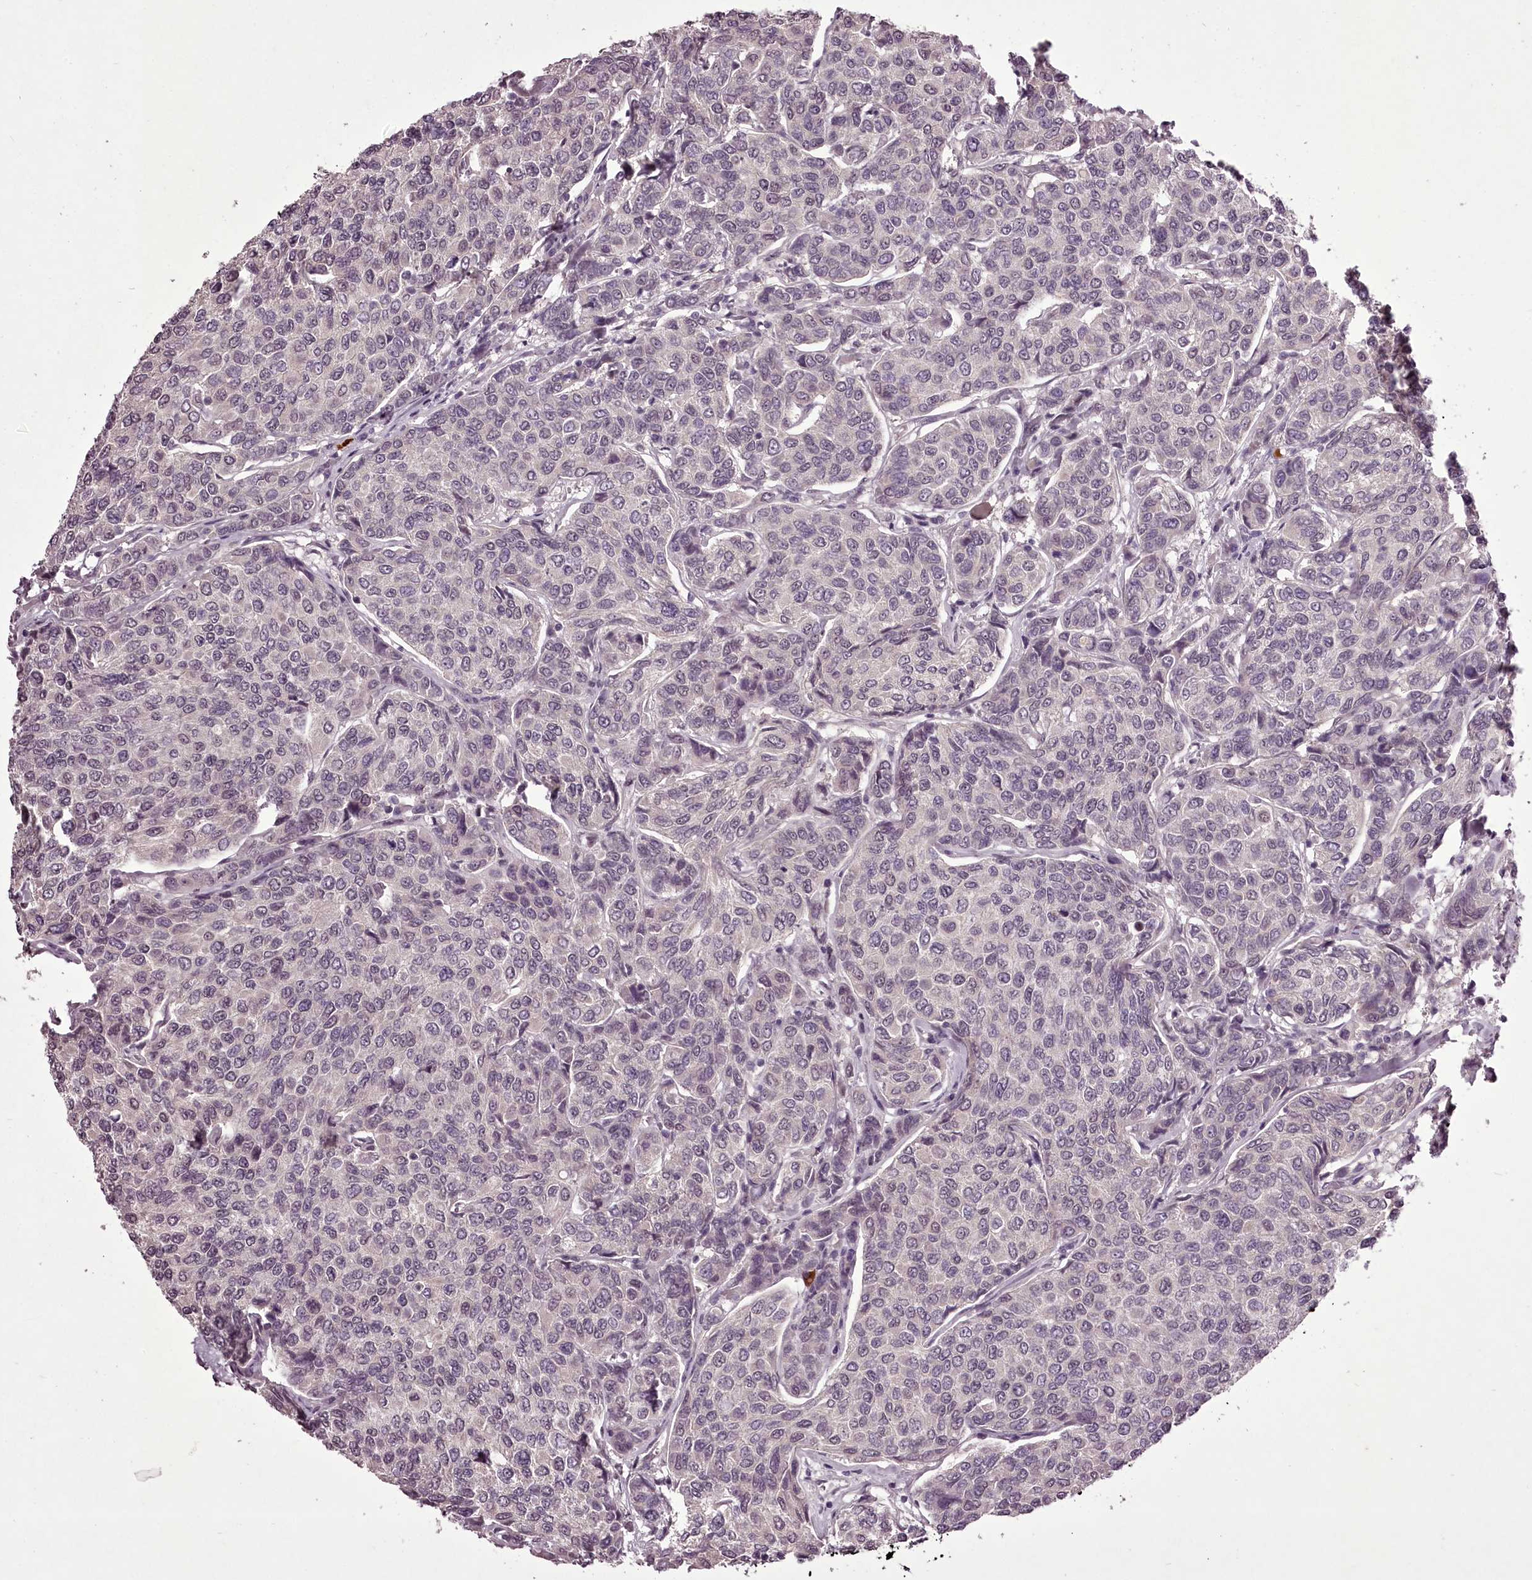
{"staining": {"intensity": "negative", "quantity": "none", "location": "none"}, "tissue": "breast cancer", "cell_type": "Tumor cells", "image_type": "cancer", "snomed": [{"axis": "morphology", "description": "Duct carcinoma"}, {"axis": "topography", "description": "Breast"}], "caption": "Immunohistochemical staining of breast infiltrating ductal carcinoma demonstrates no significant staining in tumor cells.", "gene": "C1orf56", "patient": {"sex": "female", "age": 55}}